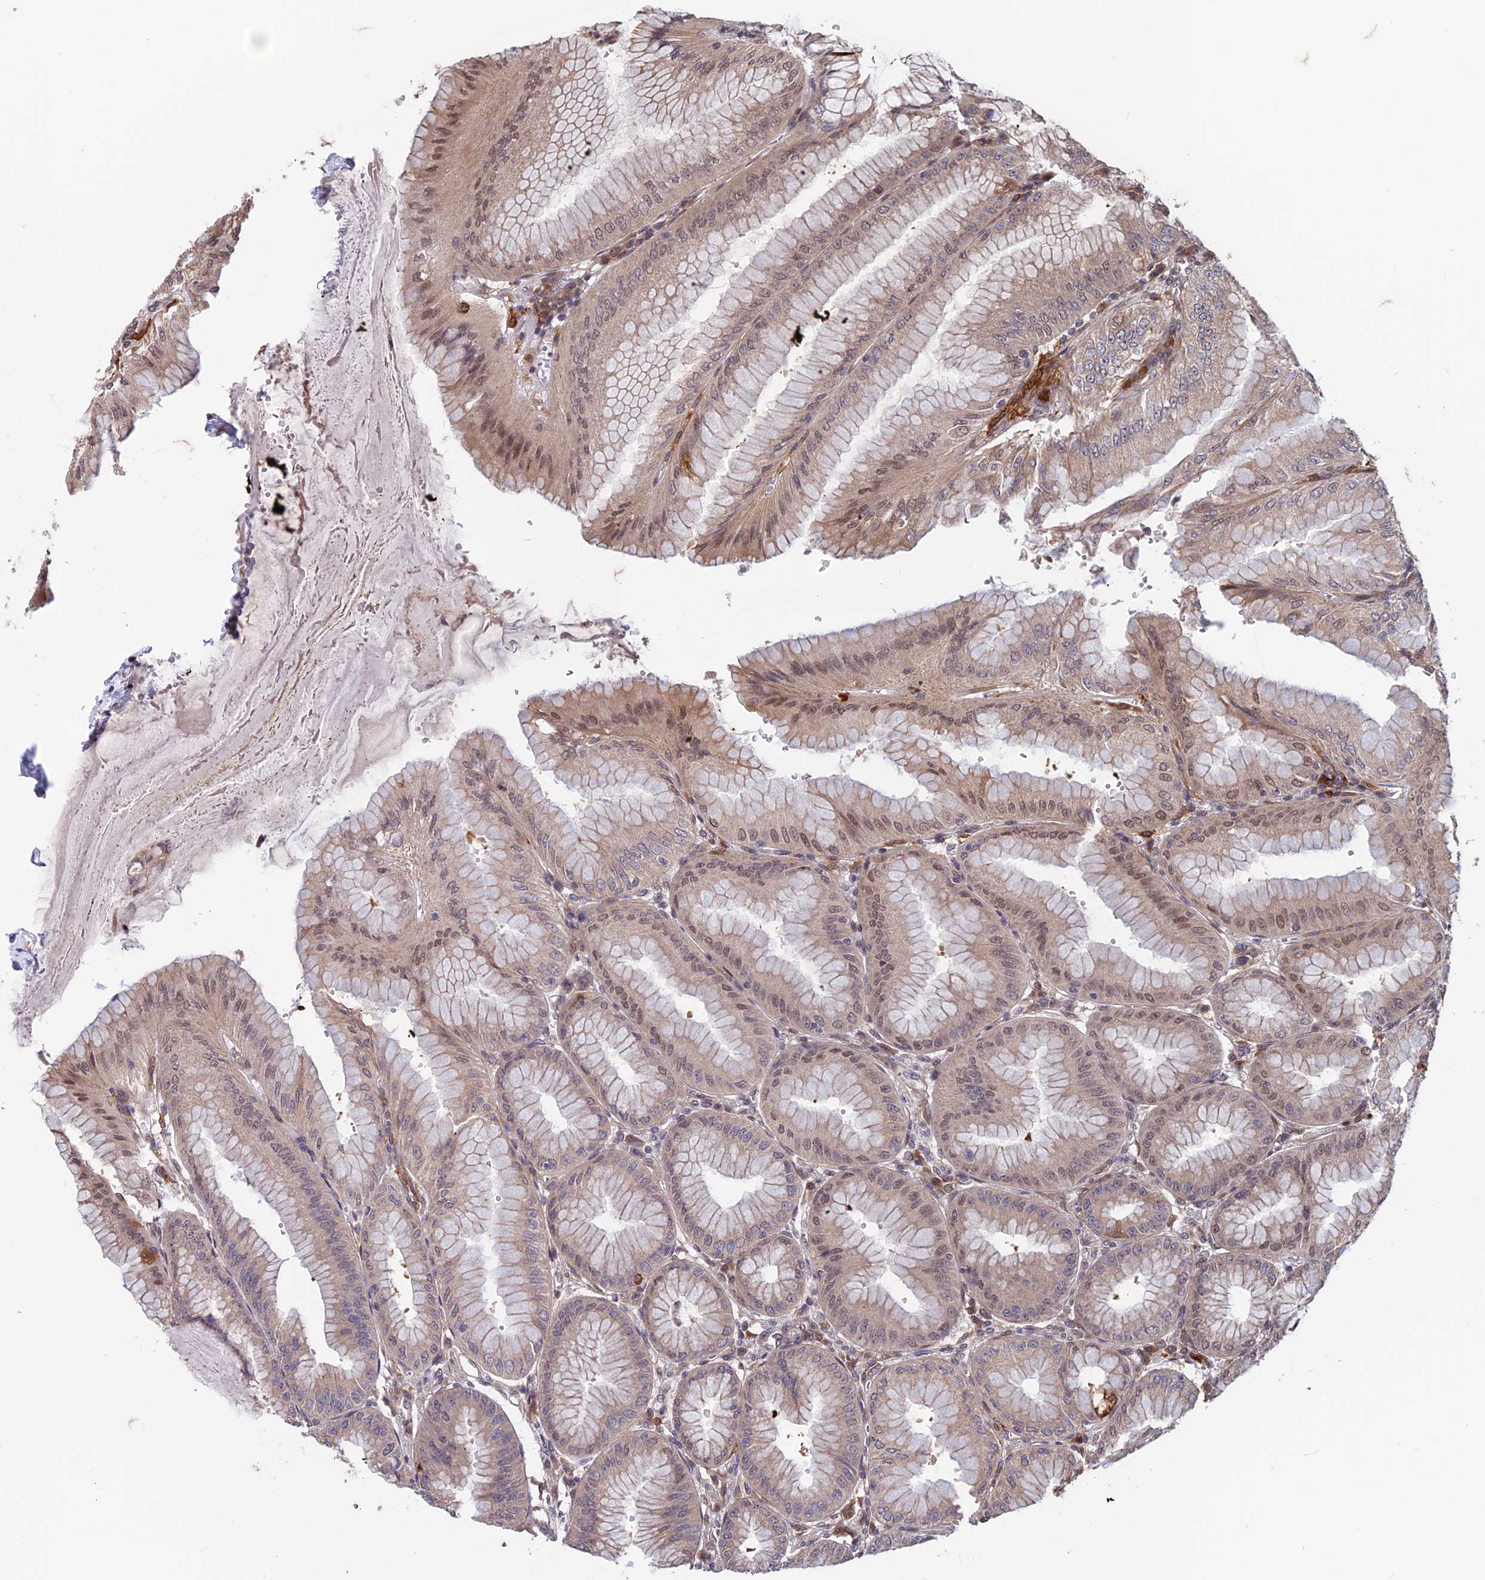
{"staining": {"intensity": "moderate", "quantity": "25%-75%", "location": "cytoplasmic/membranous,nuclear"}, "tissue": "stomach", "cell_type": "Glandular cells", "image_type": "normal", "snomed": [{"axis": "morphology", "description": "Normal tissue, NOS"}, {"axis": "topography", "description": "Stomach, lower"}], "caption": "Brown immunohistochemical staining in unremarkable stomach exhibits moderate cytoplasmic/membranous,nuclear expression in about 25%-75% of glandular cells.", "gene": "MAST2", "patient": {"sex": "male", "age": 71}}